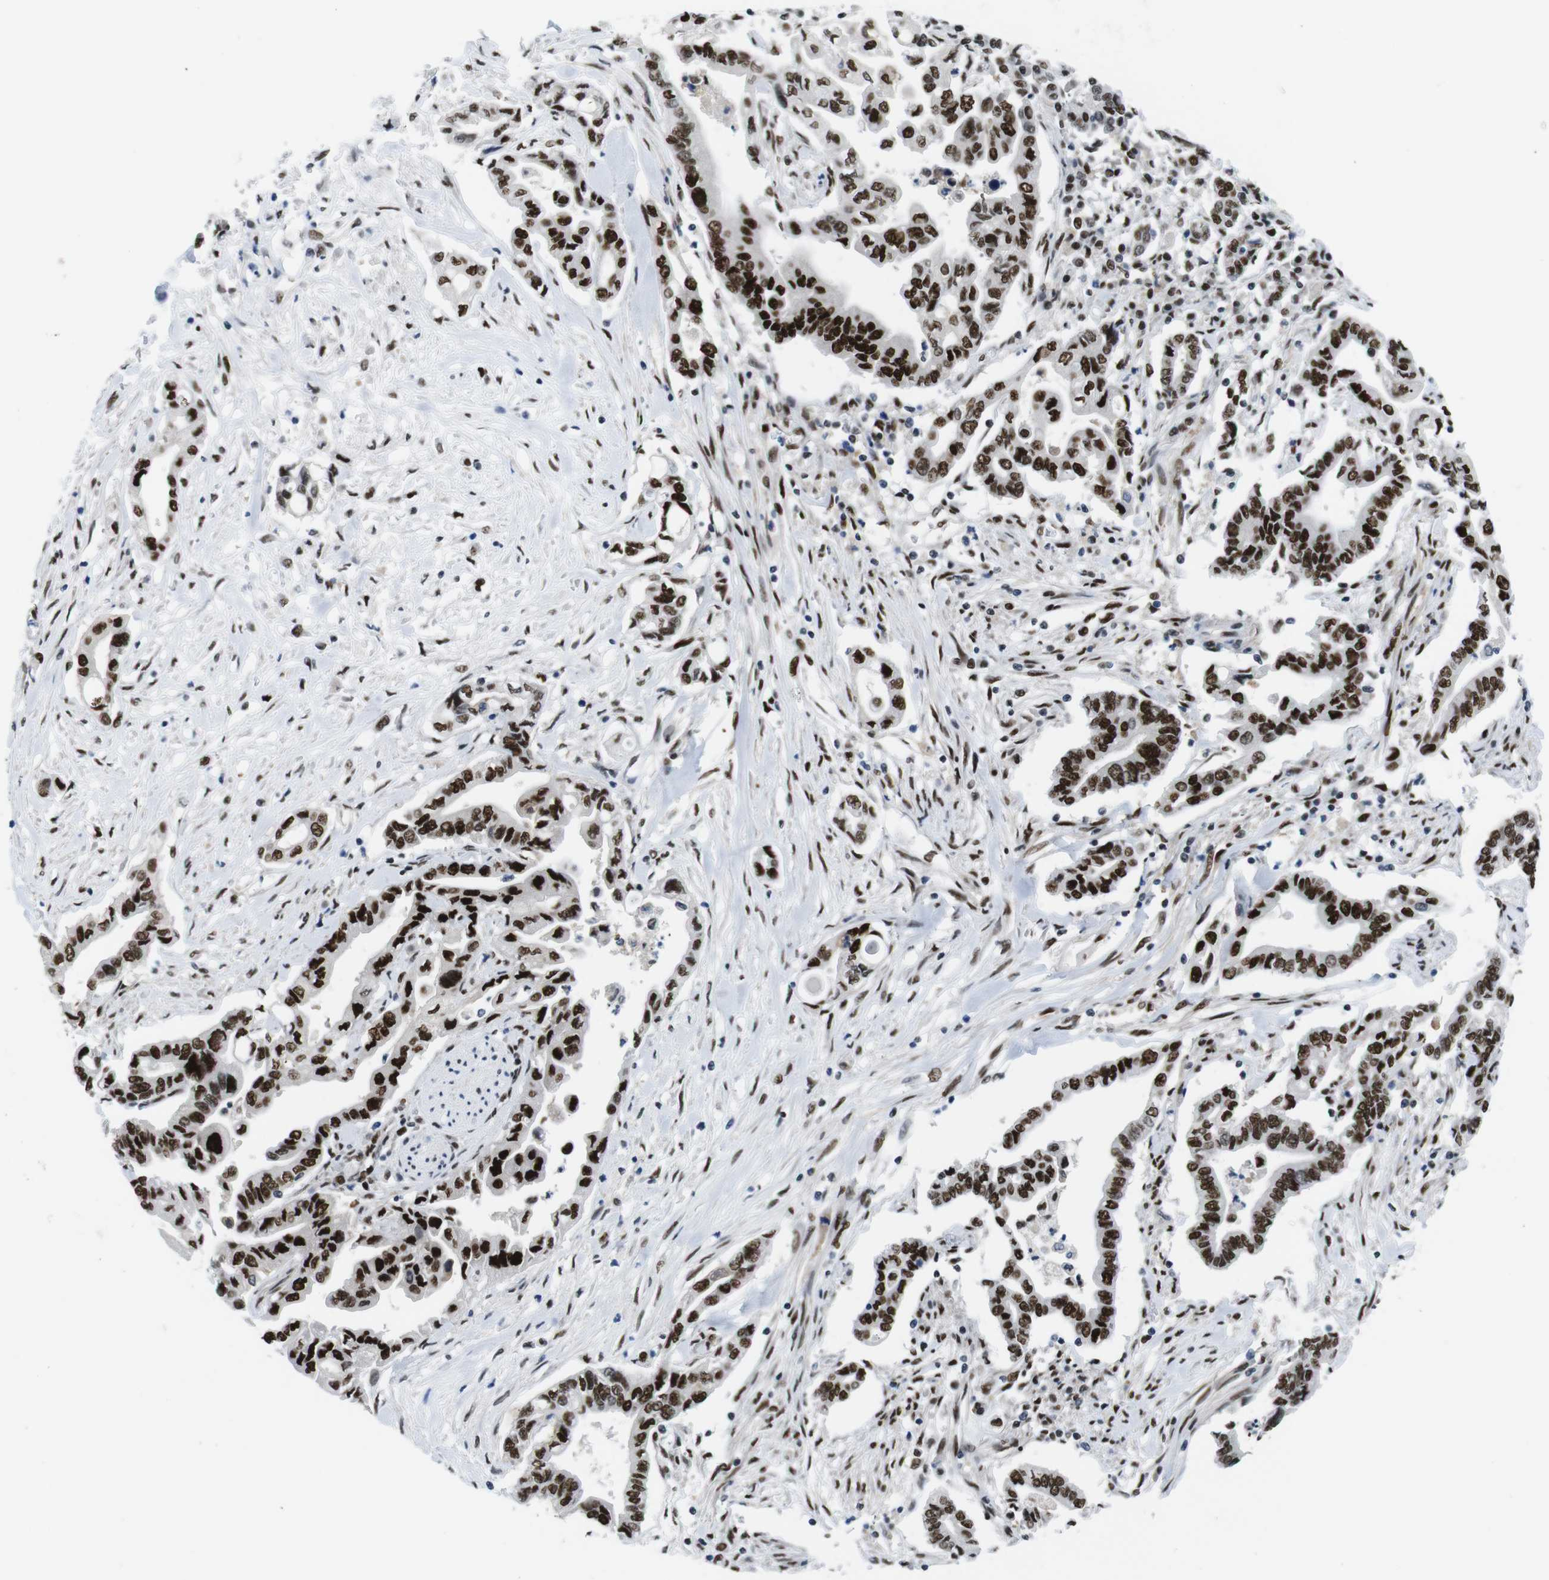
{"staining": {"intensity": "strong", "quantity": ">75%", "location": "nuclear"}, "tissue": "pancreatic cancer", "cell_type": "Tumor cells", "image_type": "cancer", "snomed": [{"axis": "morphology", "description": "Adenocarcinoma, NOS"}, {"axis": "topography", "description": "Pancreas"}], "caption": "Immunohistochemistry photomicrograph of neoplastic tissue: adenocarcinoma (pancreatic) stained using immunohistochemistry reveals high levels of strong protein expression localized specifically in the nuclear of tumor cells, appearing as a nuclear brown color.", "gene": "PSME3", "patient": {"sex": "female", "age": 57}}